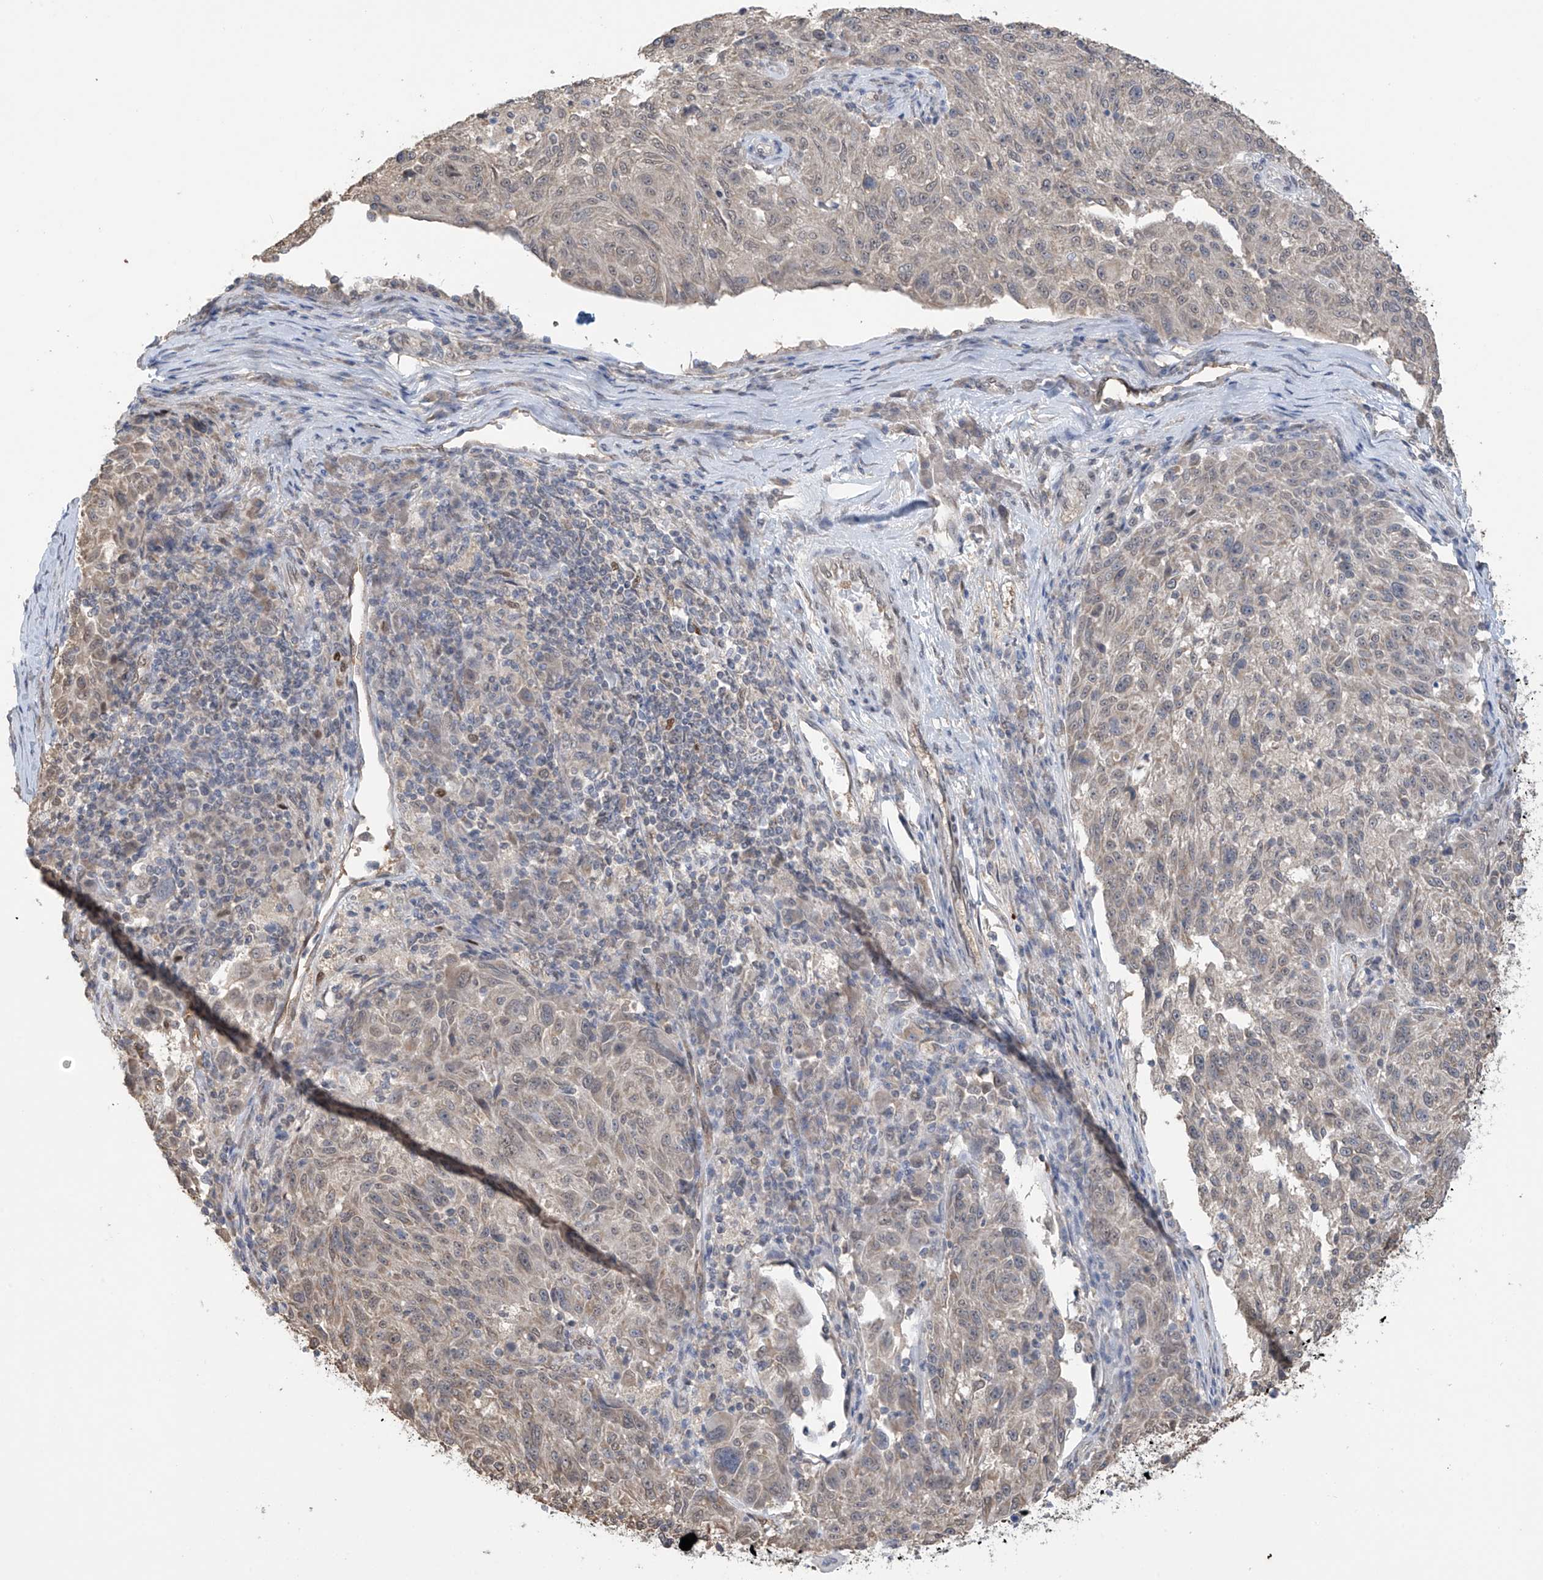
{"staining": {"intensity": "weak", "quantity": ">75%", "location": "cytoplasmic/membranous,nuclear"}, "tissue": "melanoma", "cell_type": "Tumor cells", "image_type": "cancer", "snomed": [{"axis": "morphology", "description": "Malignant melanoma, NOS"}, {"axis": "topography", "description": "Skin"}], "caption": "Immunohistochemical staining of human malignant melanoma reveals low levels of weak cytoplasmic/membranous and nuclear protein positivity in about >75% of tumor cells.", "gene": "KIAA1522", "patient": {"sex": "male", "age": 53}}